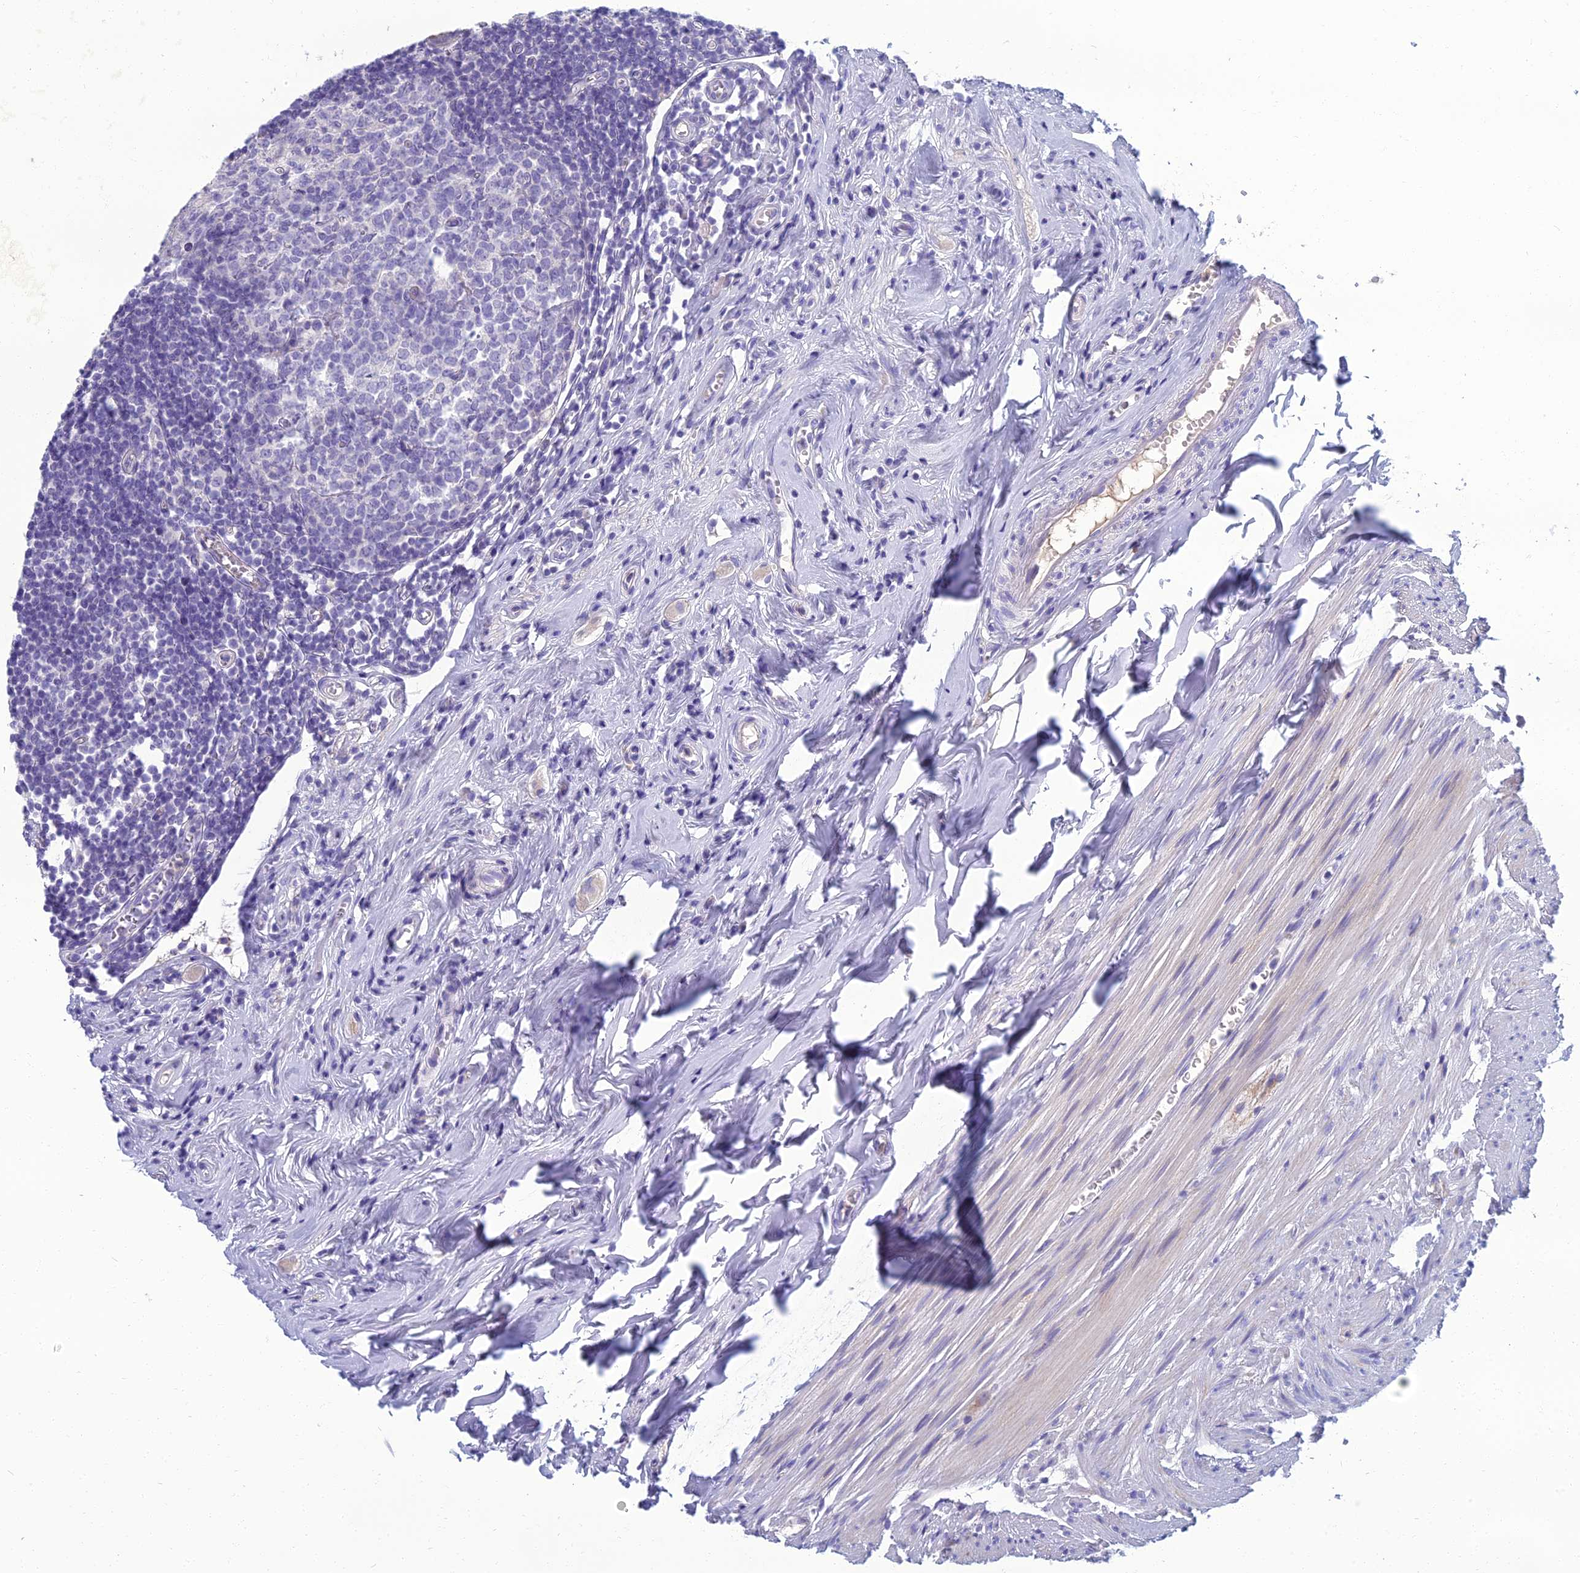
{"staining": {"intensity": "moderate", "quantity": "<25%", "location": "cytoplasmic/membranous"}, "tissue": "appendix", "cell_type": "Glandular cells", "image_type": "normal", "snomed": [{"axis": "morphology", "description": "Normal tissue, NOS"}, {"axis": "topography", "description": "Appendix"}], "caption": "The immunohistochemical stain shows moderate cytoplasmic/membranous positivity in glandular cells of normal appendix.", "gene": "SPTLC3", "patient": {"sex": "female", "age": 51}}